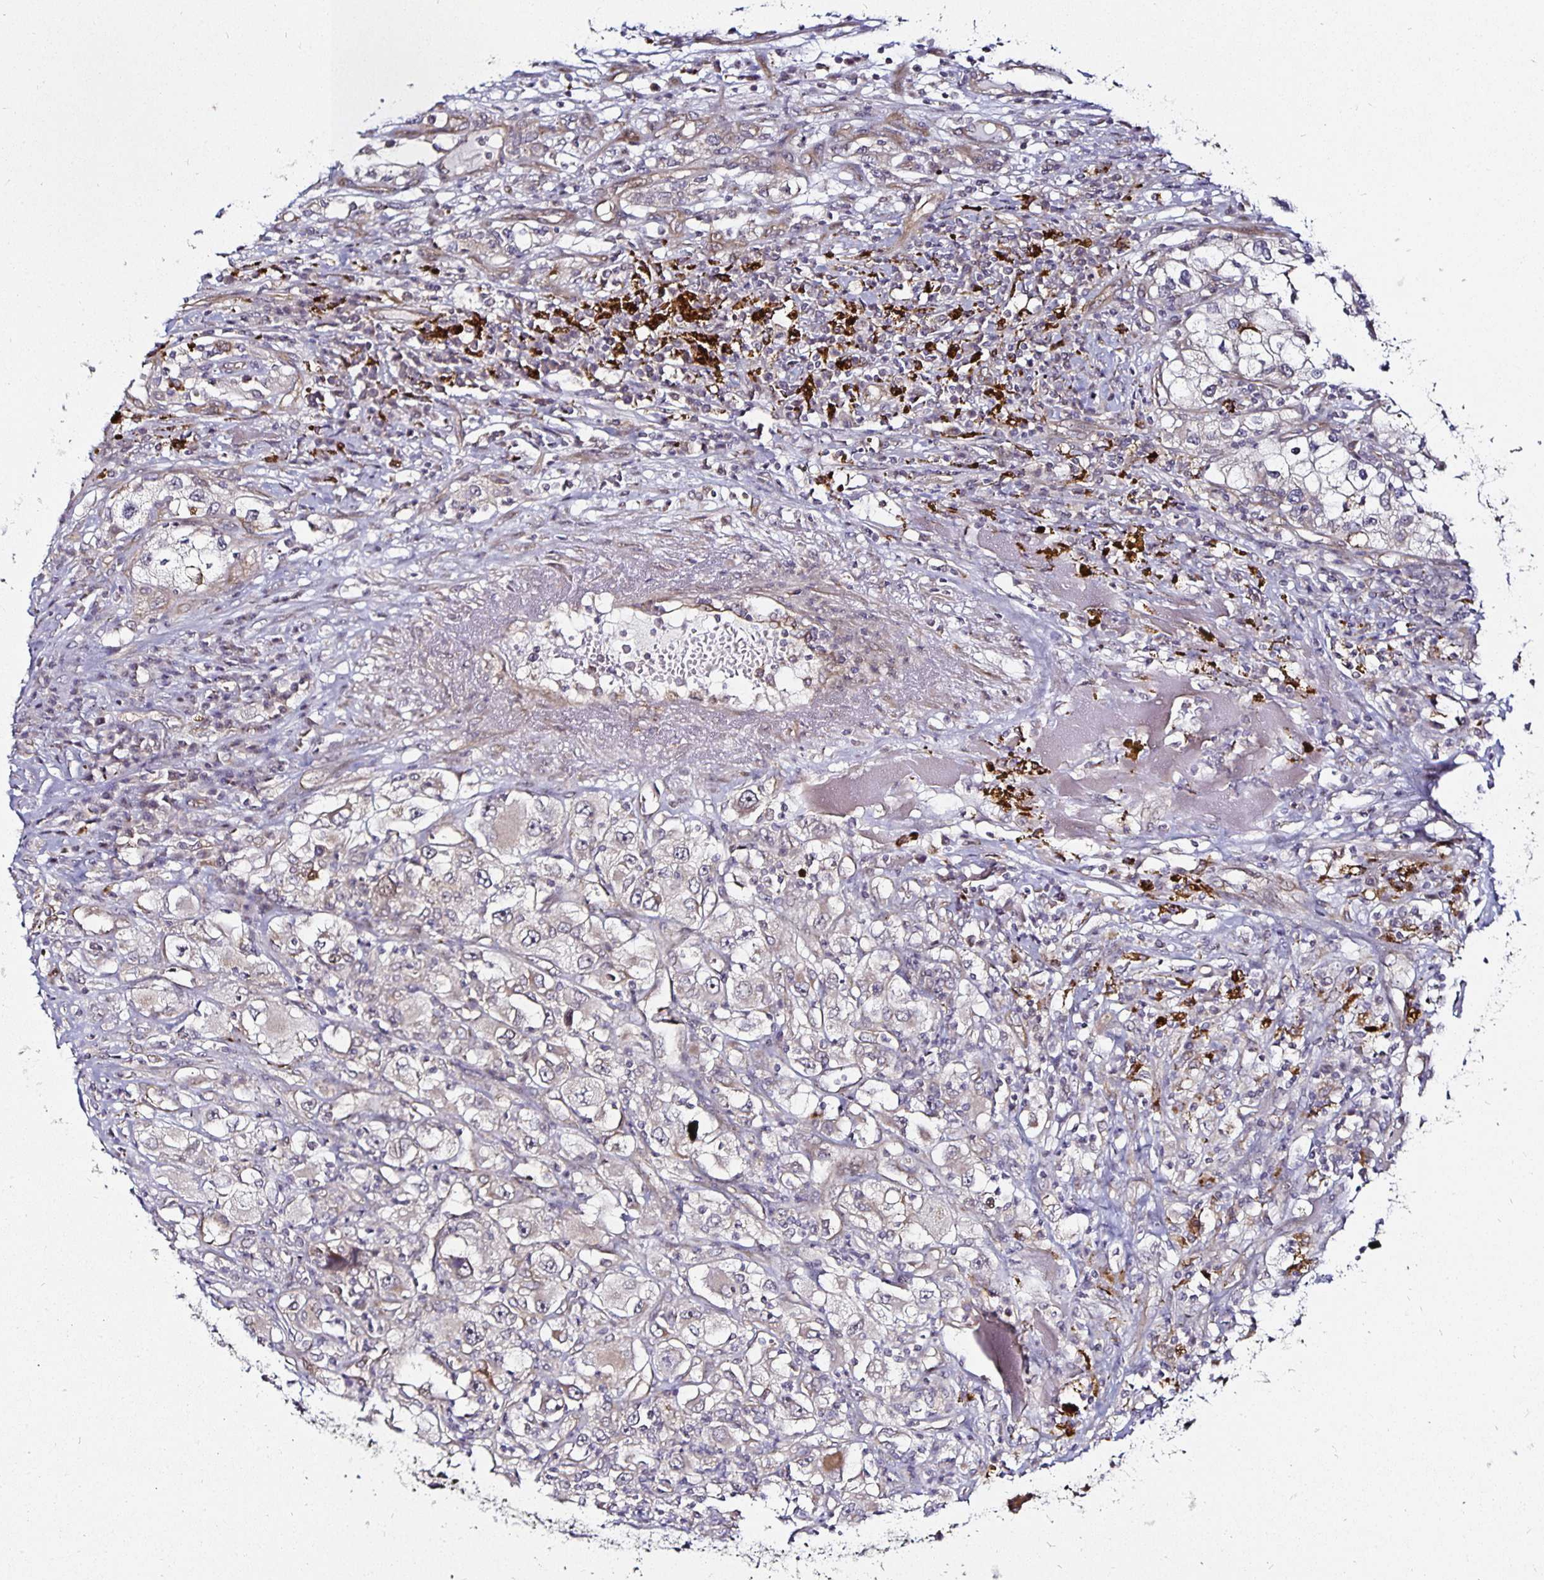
{"staining": {"intensity": "negative", "quantity": "none", "location": "none"}, "tissue": "renal cancer", "cell_type": "Tumor cells", "image_type": "cancer", "snomed": [{"axis": "morphology", "description": "Adenocarcinoma, NOS"}, {"axis": "topography", "description": "Kidney"}], "caption": "An image of adenocarcinoma (renal) stained for a protein demonstrates no brown staining in tumor cells.", "gene": "CYP27A1", "patient": {"sex": "female", "age": 52}}